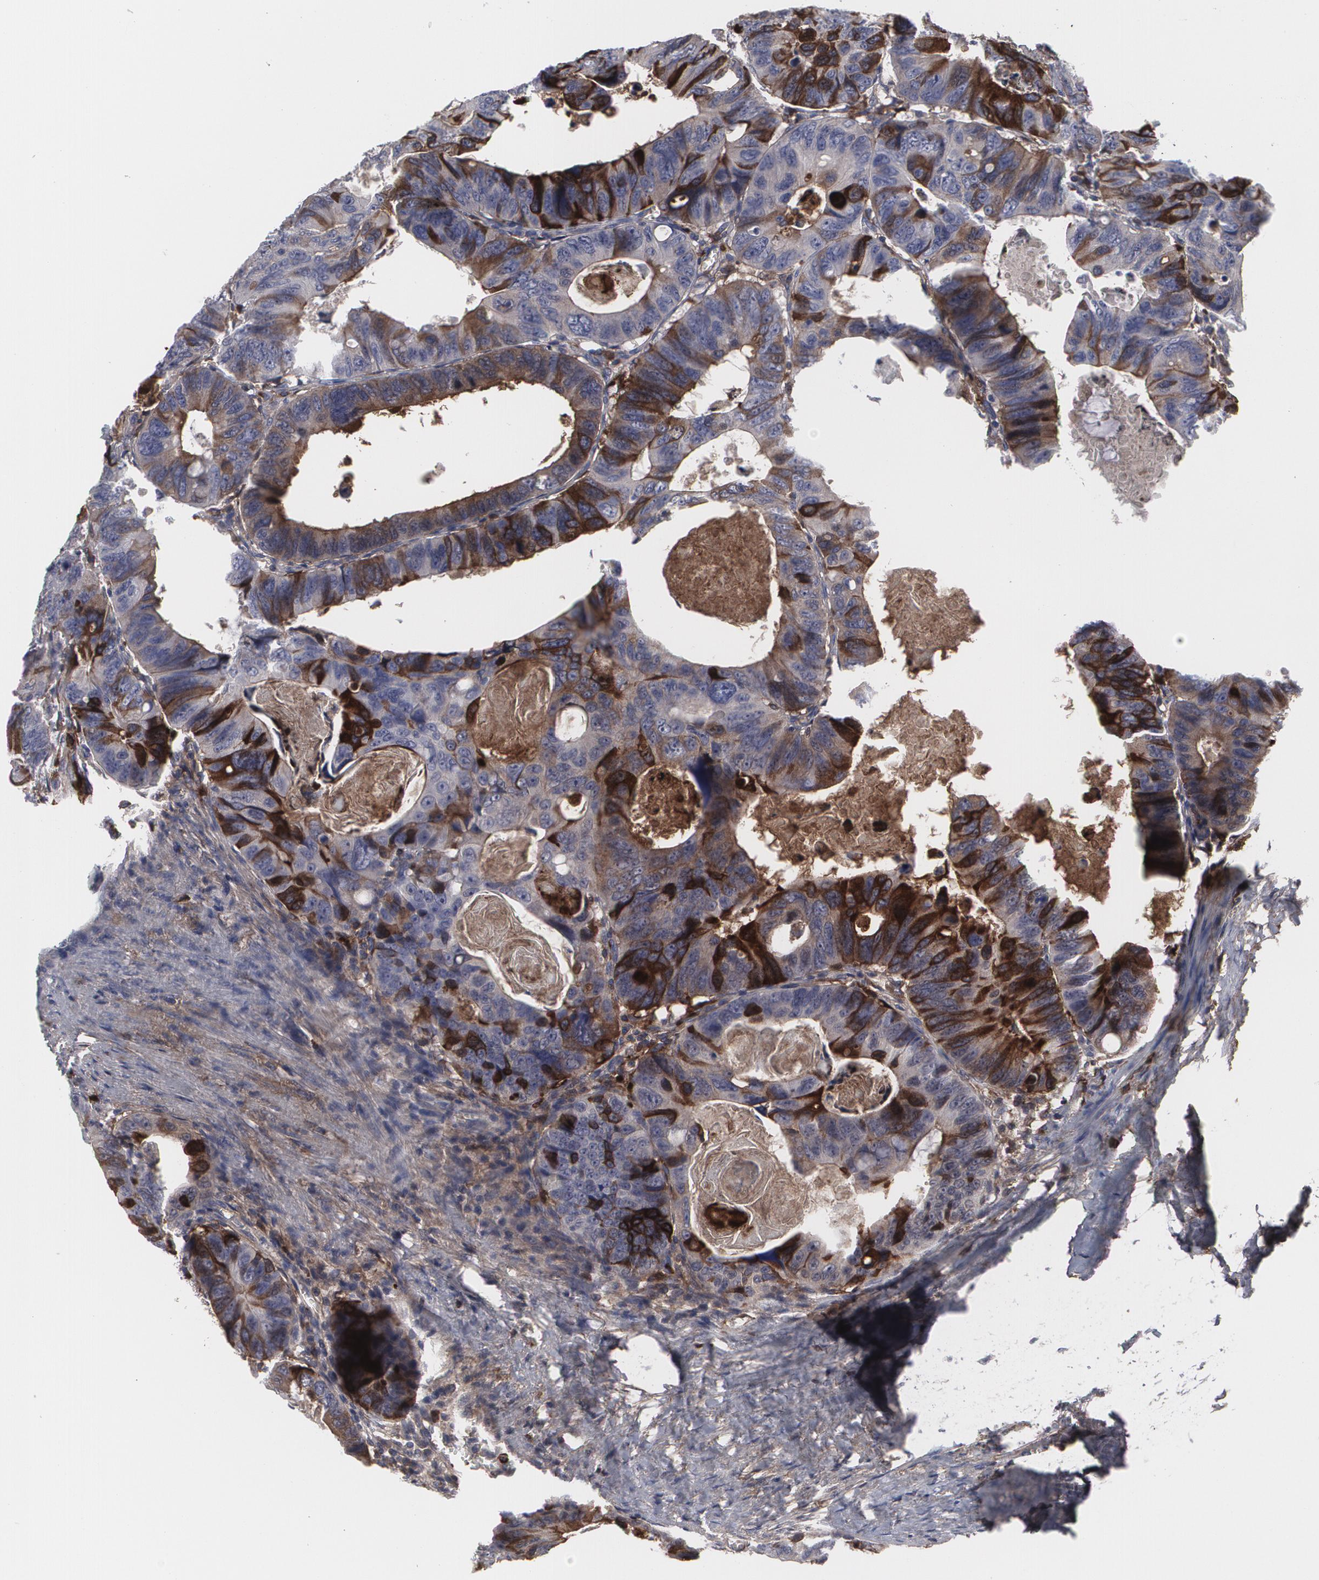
{"staining": {"intensity": "moderate", "quantity": "<25%", "location": "cytoplasmic/membranous"}, "tissue": "colorectal cancer", "cell_type": "Tumor cells", "image_type": "cancer", "snomed": [{"axis": "morphology", "description": "Adenocarcinoma, NOS"}, {"axis": "topography", "description": "Colon"}], "caption": "This photomicrograph reveals colorectal cancer (adenocarcinoma) stained with immunohistochemistry (IHC) to label a protein in brown. The cytoplasmic/membranous of tumor cells show moderate positivity for the protein. Nuclei are counter-stained blue.", "gene": "LRG1", "patient": {"sex": "female", "age": 55}}